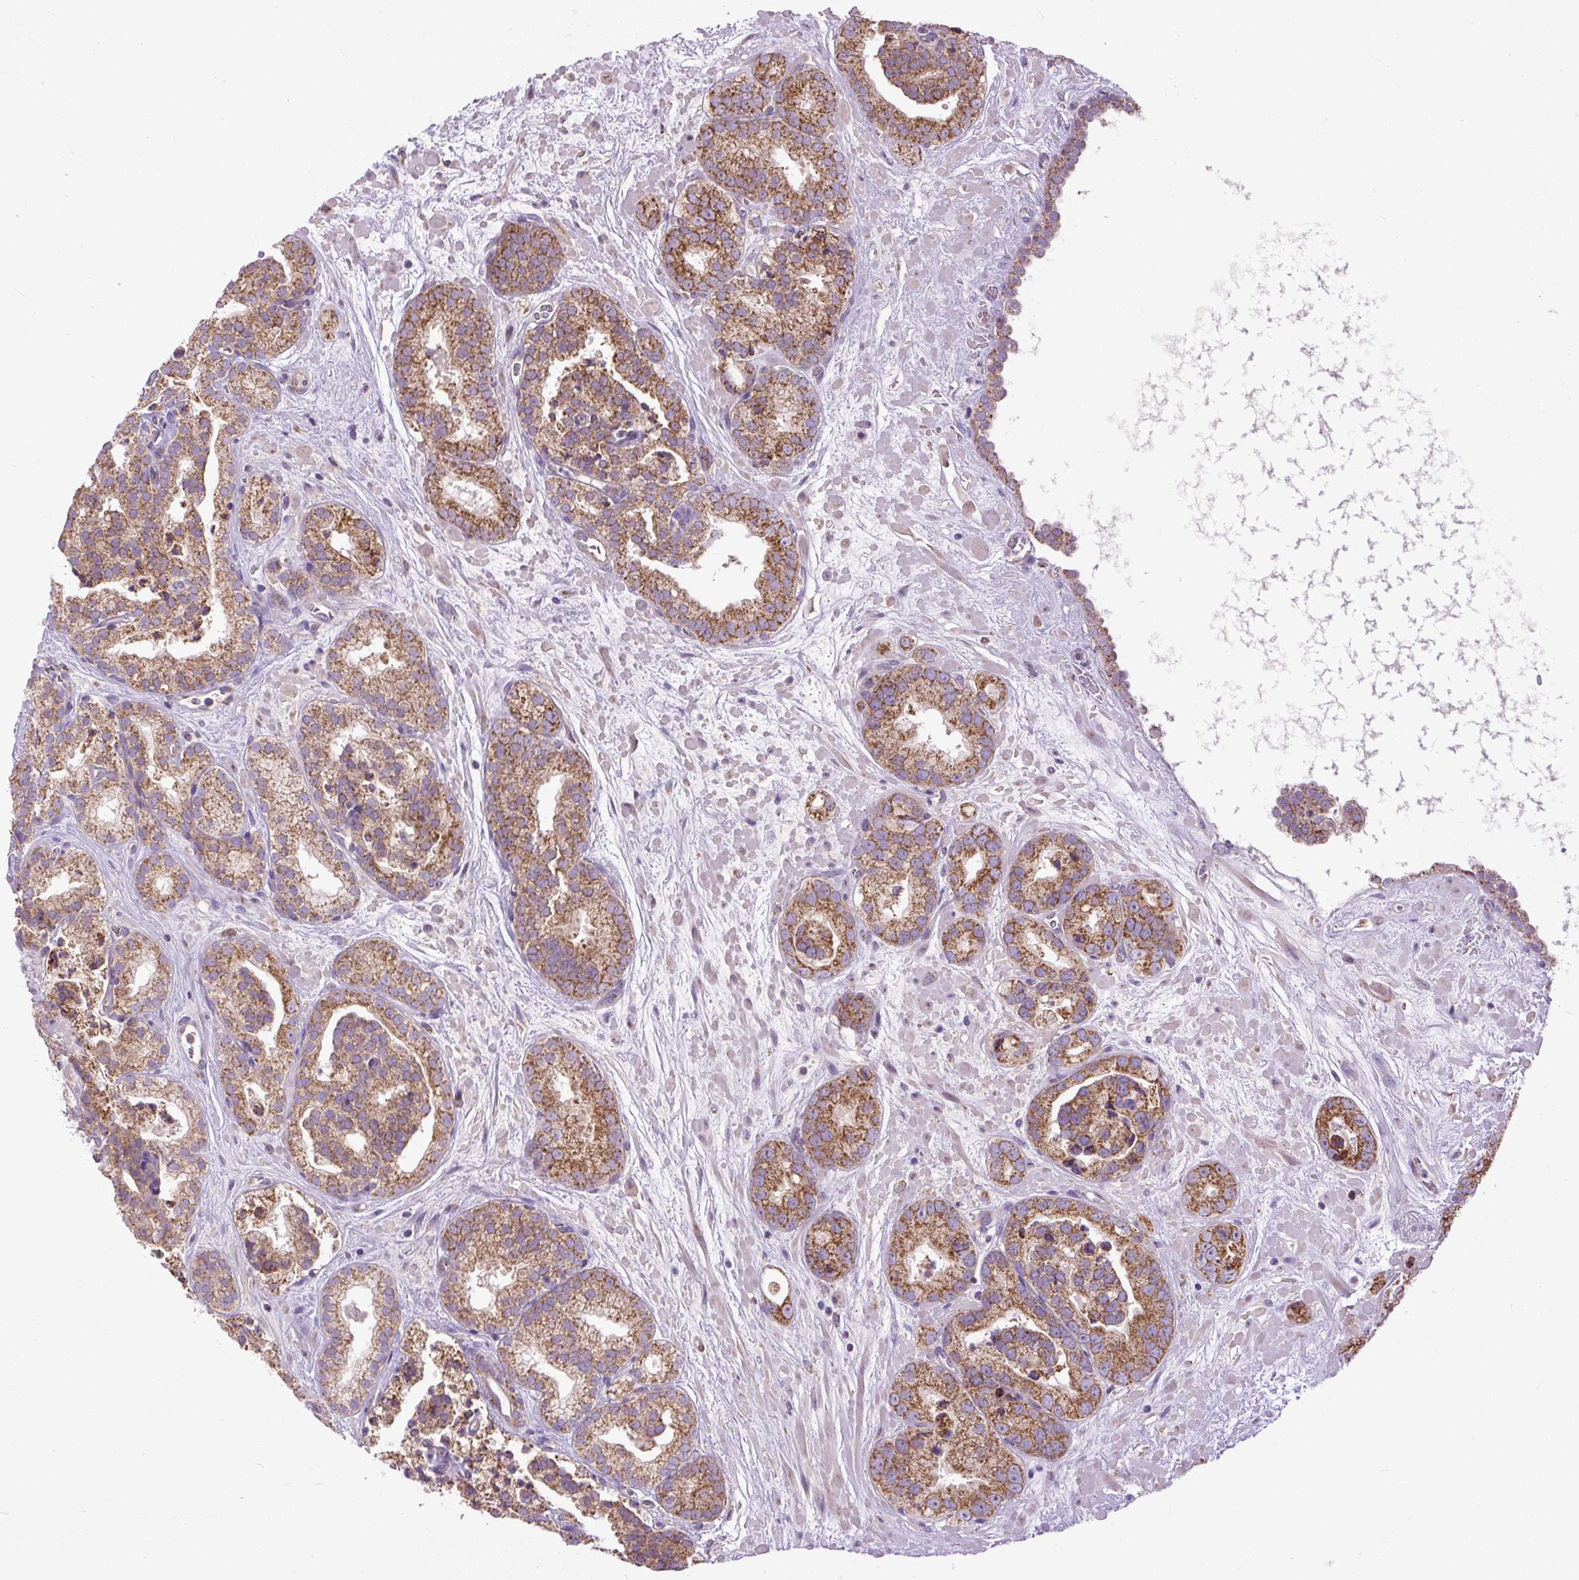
{"staining": {"intensity": "moderate", "quantity": ">75%", "location": "cytoplasmic/membranous"}, "tissue": "prostate cancer", "cell_type": "Tumor cells", "image_type": "cancer", "snomed": [{"axis": "morphology", "description": "Adenocarcinoma, High grade"}, {"axis": "topography", "description": "Prostate"}], "caption": "Immunohistochemistry (IHC) of human high-grade adenocarcinoma (prostate) demonstrates medium levels of moderate cytoplasmic/membranous expression in about >75% of tumor cells.", "gene": "TM2D3", "patient": {"sex": "male", "age": 66}}